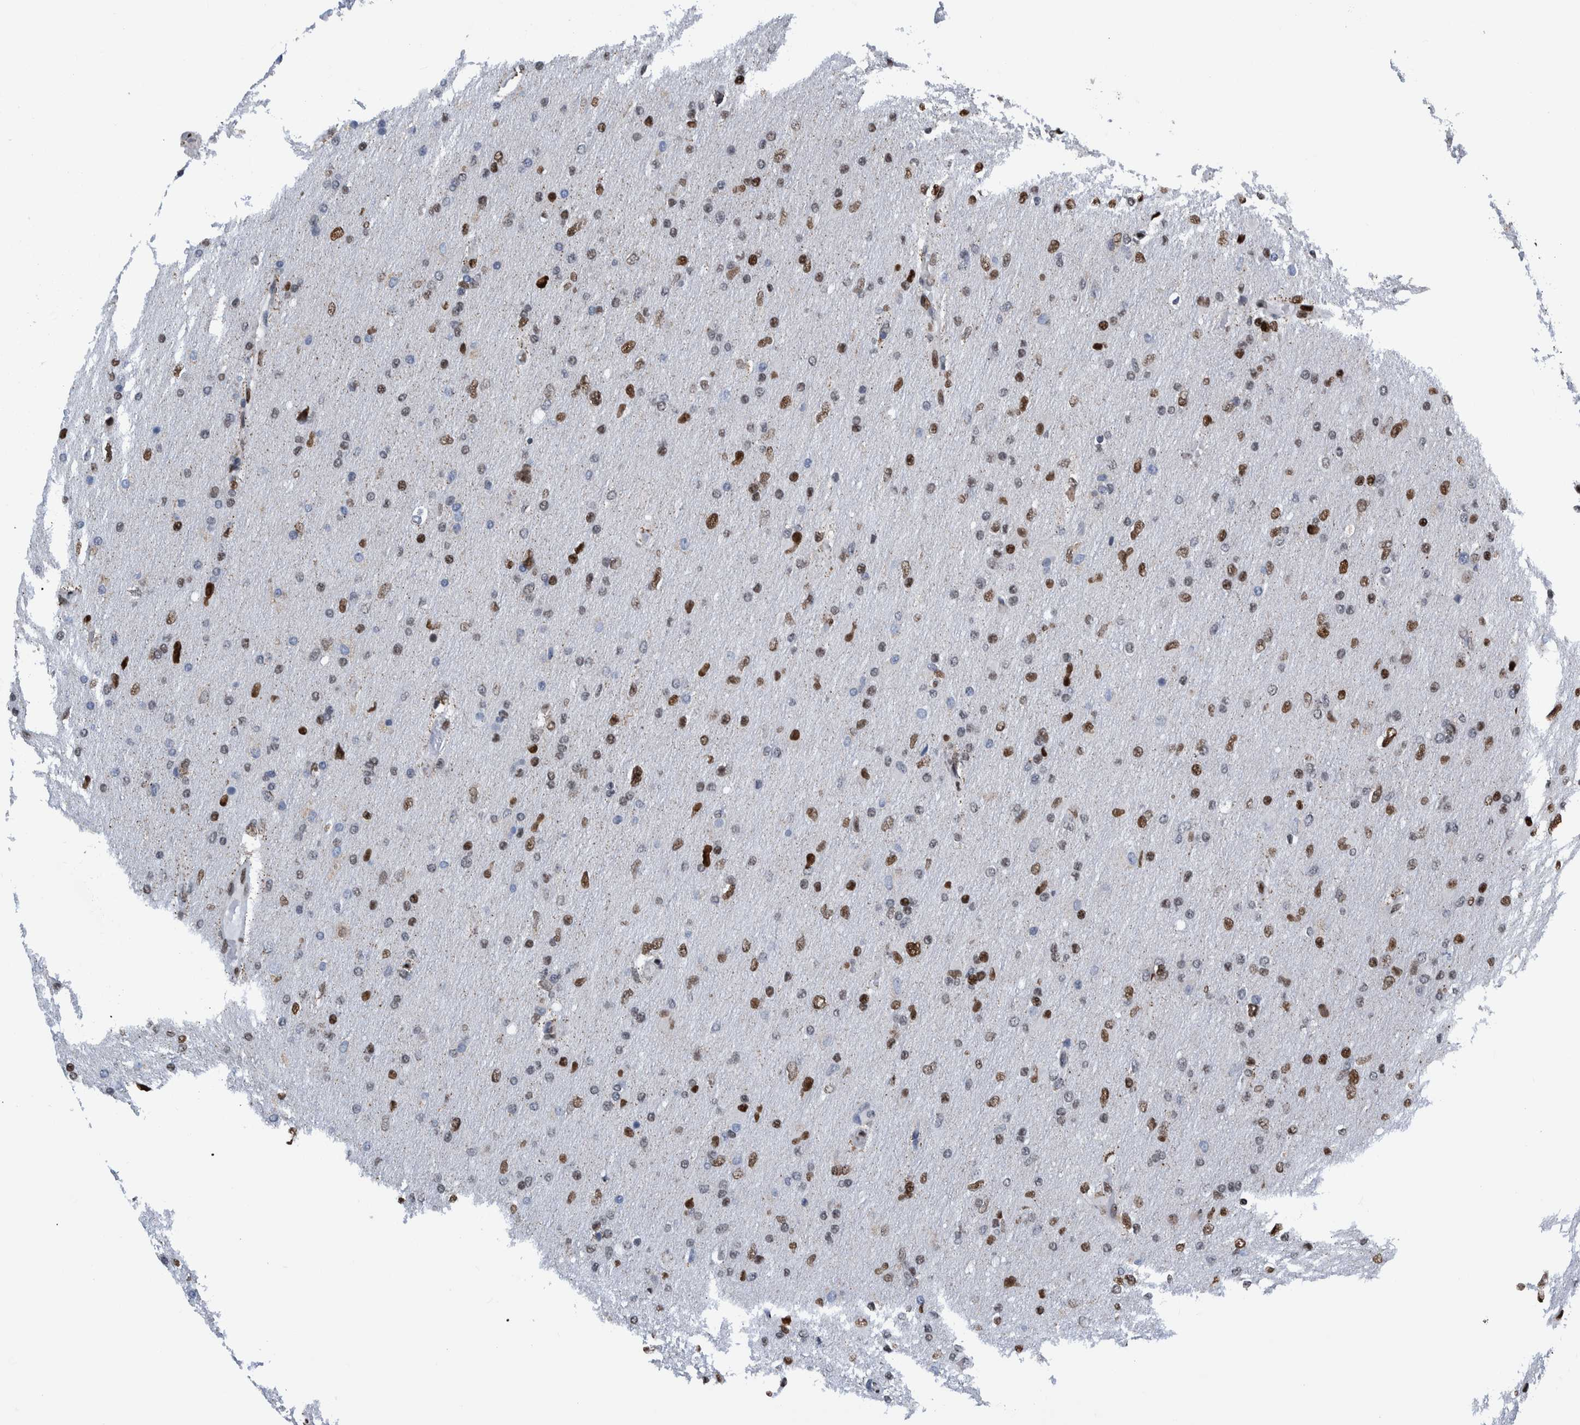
{"staining": {"intensity": "strong", "quantity": "25%-75%", "location": "nuclear"}, "tissue": "glioma", "cell_type": "Tumor cells", "image_type": "cancer", "snomed": [{"axis": "morphology", "description": "Glioma, malignant, High grade"}, {"axis": "topography", "description": "Cerebral cortex"}], "caption": "Immunohistochemical staining of human glioma shows high levels of strong nuclear positivity in approximately 25%-75% of tumor cells.", "gene": "HEATR9", "patient": {"sex": "female", "age": 36}}